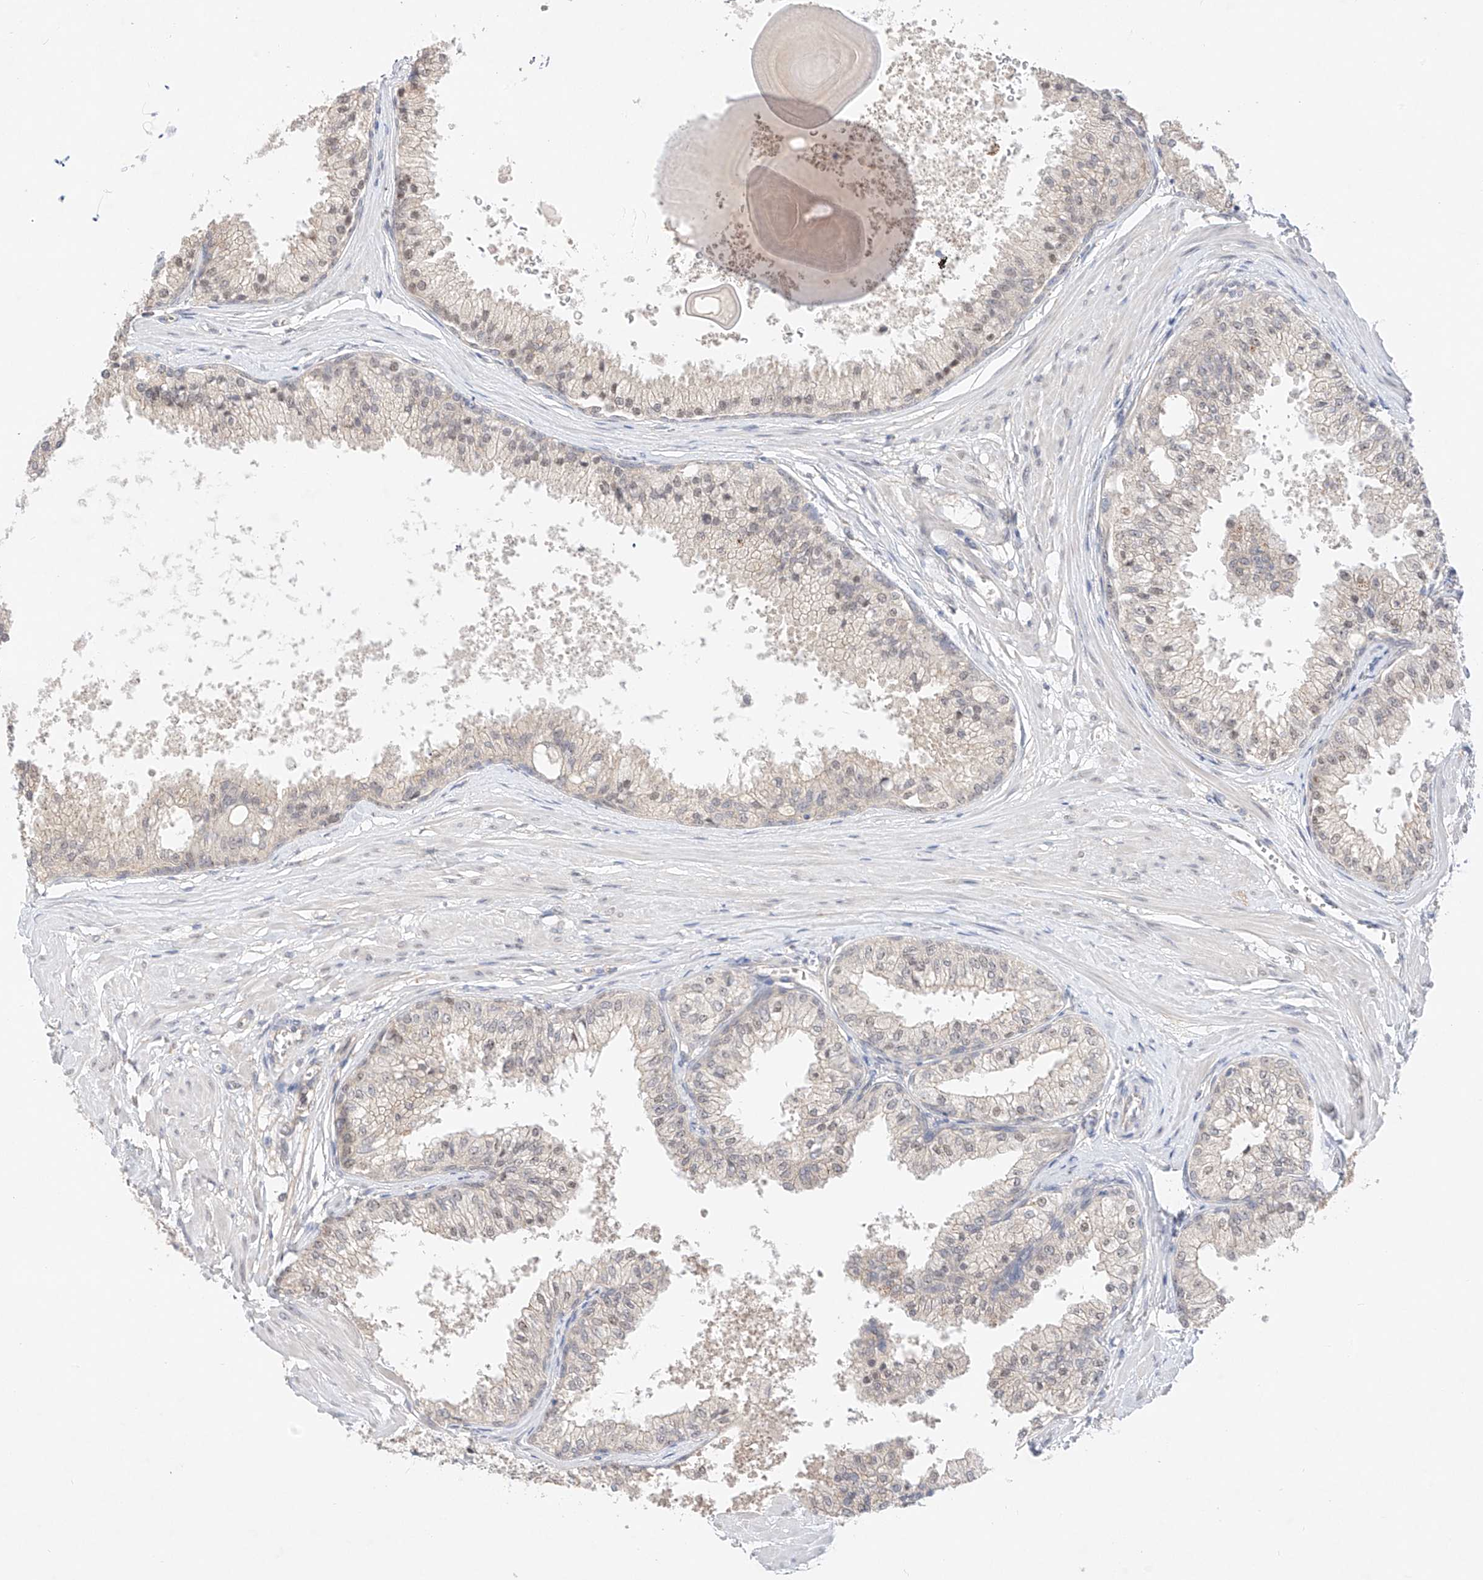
{"staining": {"intensity": "weak", "quantity": "25%-75%", "location": "nuclear"}, "tissue": "prostate", "cell_type": "Glandular cells", "image_type": "normal", "snomed": [{"axis": "morphology", "description": "Normal tissue, NOS"}, {"axis": "topography", "description": "Prostate"}], "caption": "Weak nuclear staining for a protein is identified in about 25%-75% of glandular cells of normal prostate using immunohistochemistry (IHC).", "gene": "IL22RA2", "patient": {"sex": "male", "age": 48}}